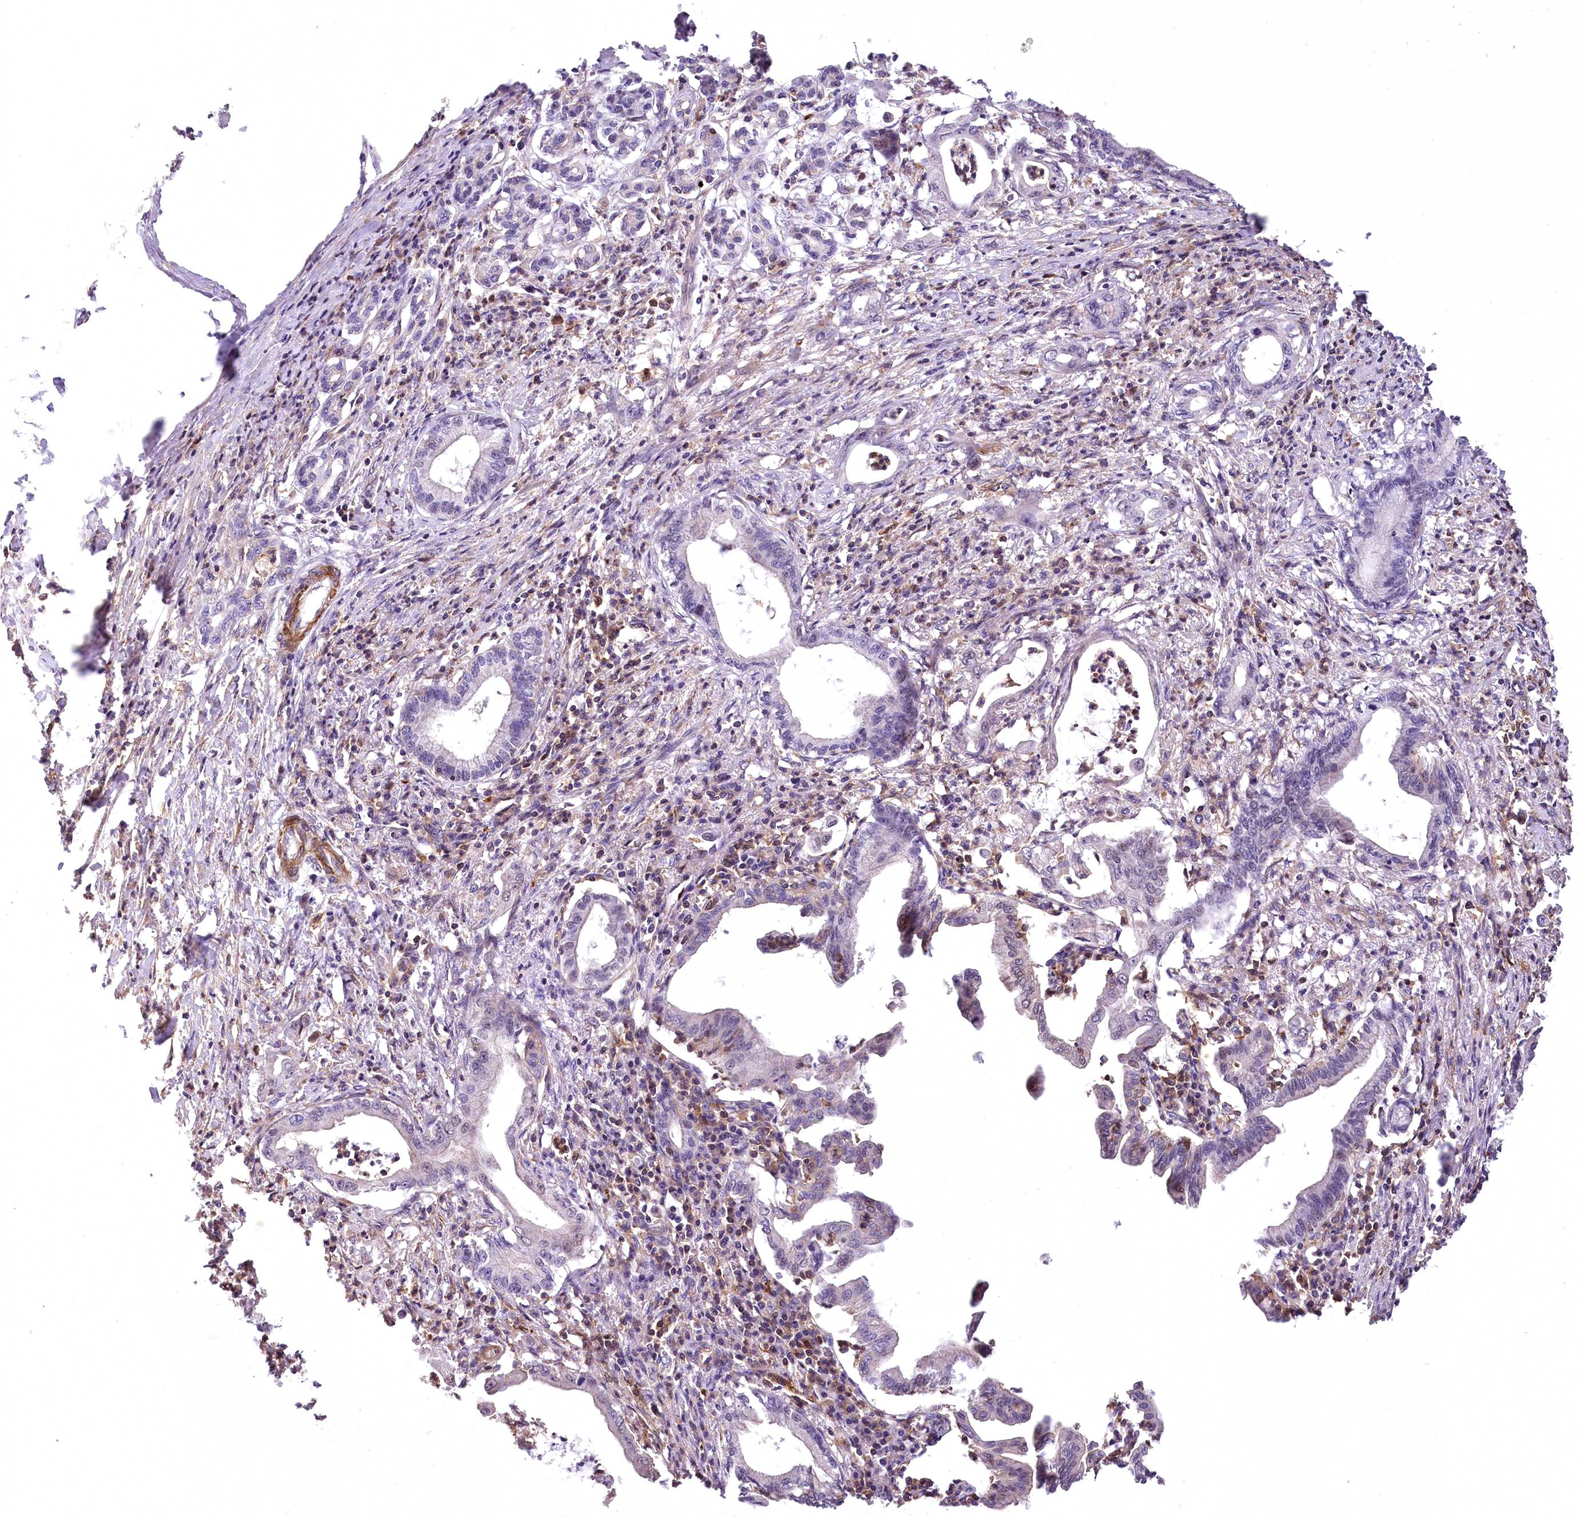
{"staining": {"intensity": "negative", "quantity": "none", "location": "none"}, "tissue": "pancreatic cancer", "cell_type": "Tumor cells", "image_type": "cancer", "snomed": [{"axis": "morphology", "description": "Adenocarcinoma, NOS"}, {"axis": "topography", "description": "Pancreas"}], "caption": "Protein analysis of adenocarcinoma (pancreatic) displays no significant positivity in tumor cells.", "gene": "DPP3", "patient": {"sex": "female", "age": 55}}